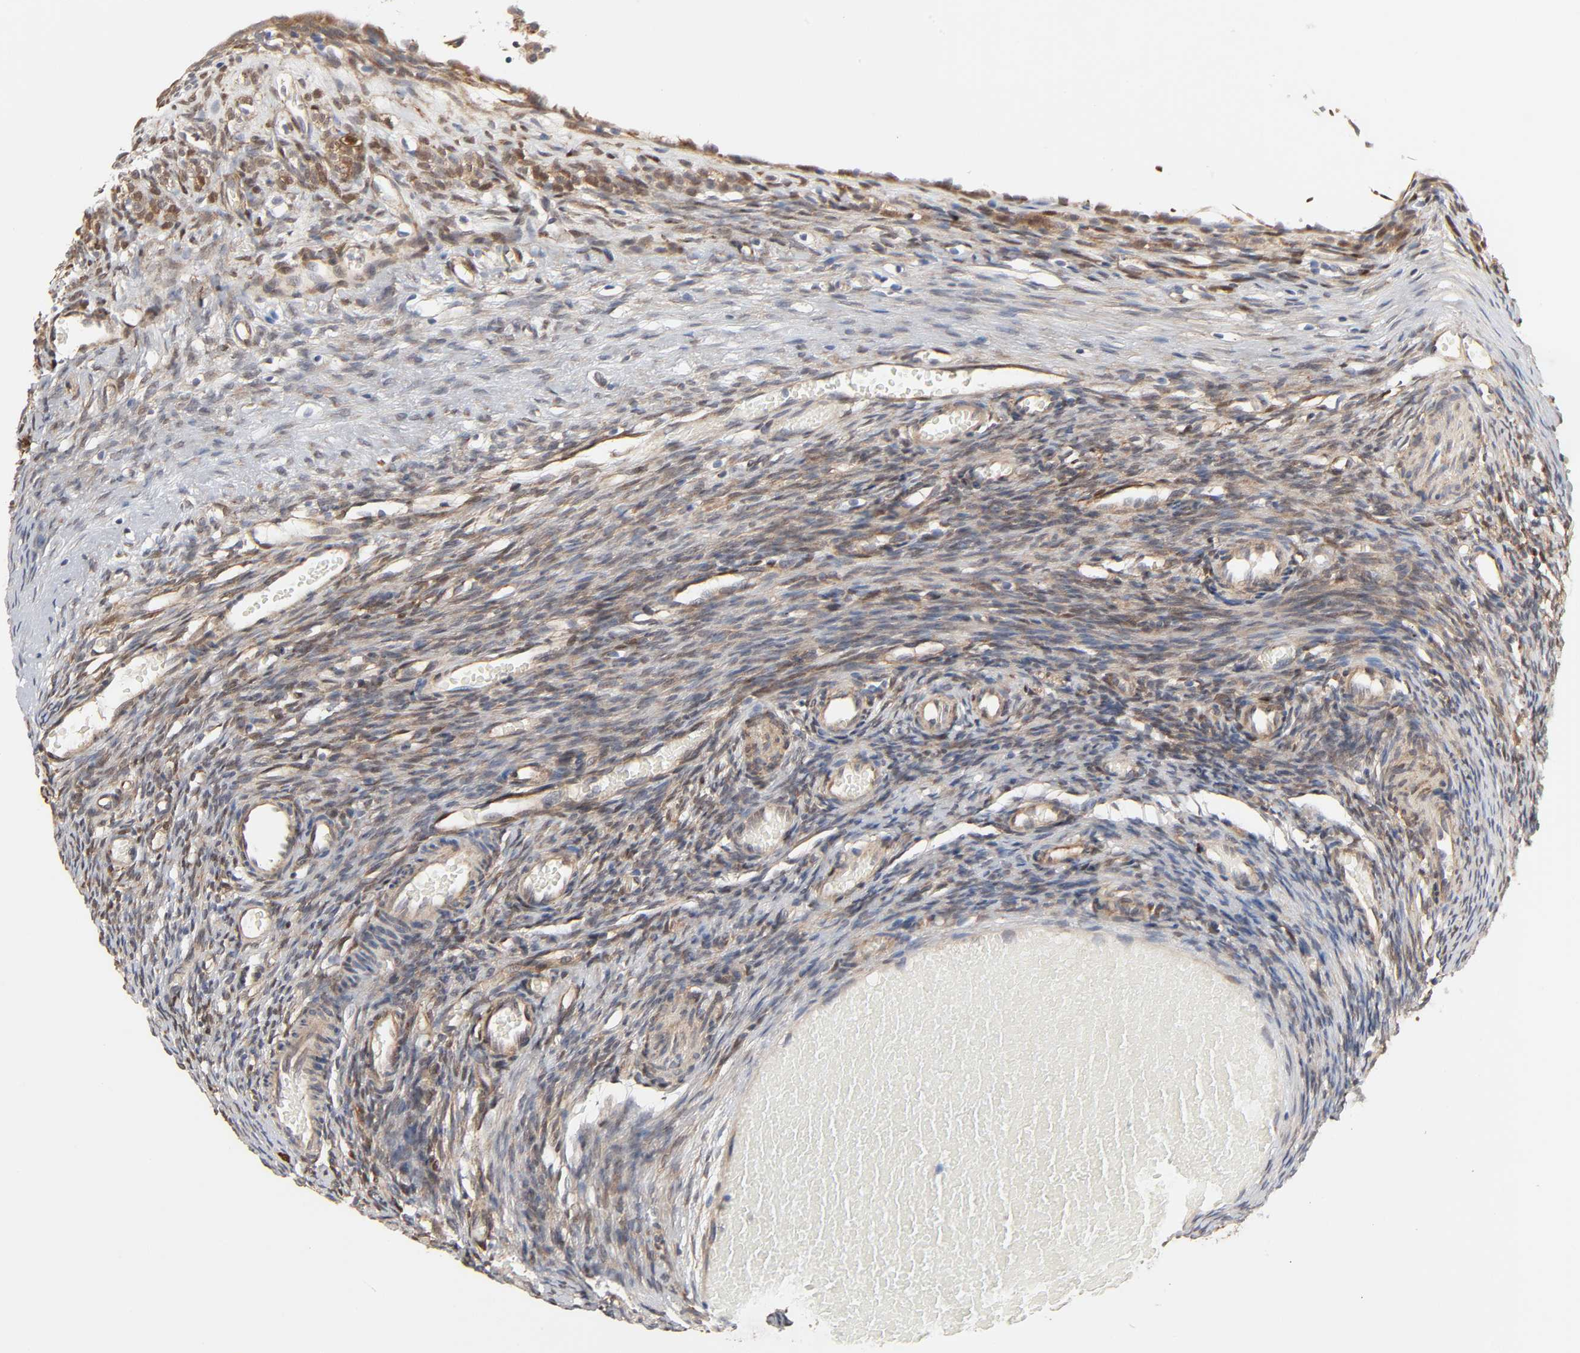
{"staining": {"intensity": "moderate", "quantity": ">75%", "location": "cytoplasmic/membranous,nuclear"}, "tissue": "ovary", "cell_type": "Ovarian stroma cells", "image_type": "normal", "snomed": [{"axis": "morphology", "description": "Normal tissue, NOS"}, {"axis": "topography", "description": "Ovary"}], "caption": "Protein staining exhibits moderate cytoplasmic/membranous,nuclear staining in about >75% of ovarian stroma cells in benign ovary. (DAB IHC, brown staining for protein, blue staining for nuclei).", "gene": "NDRG2", "patient": {"sex": "female", "age": 35}}